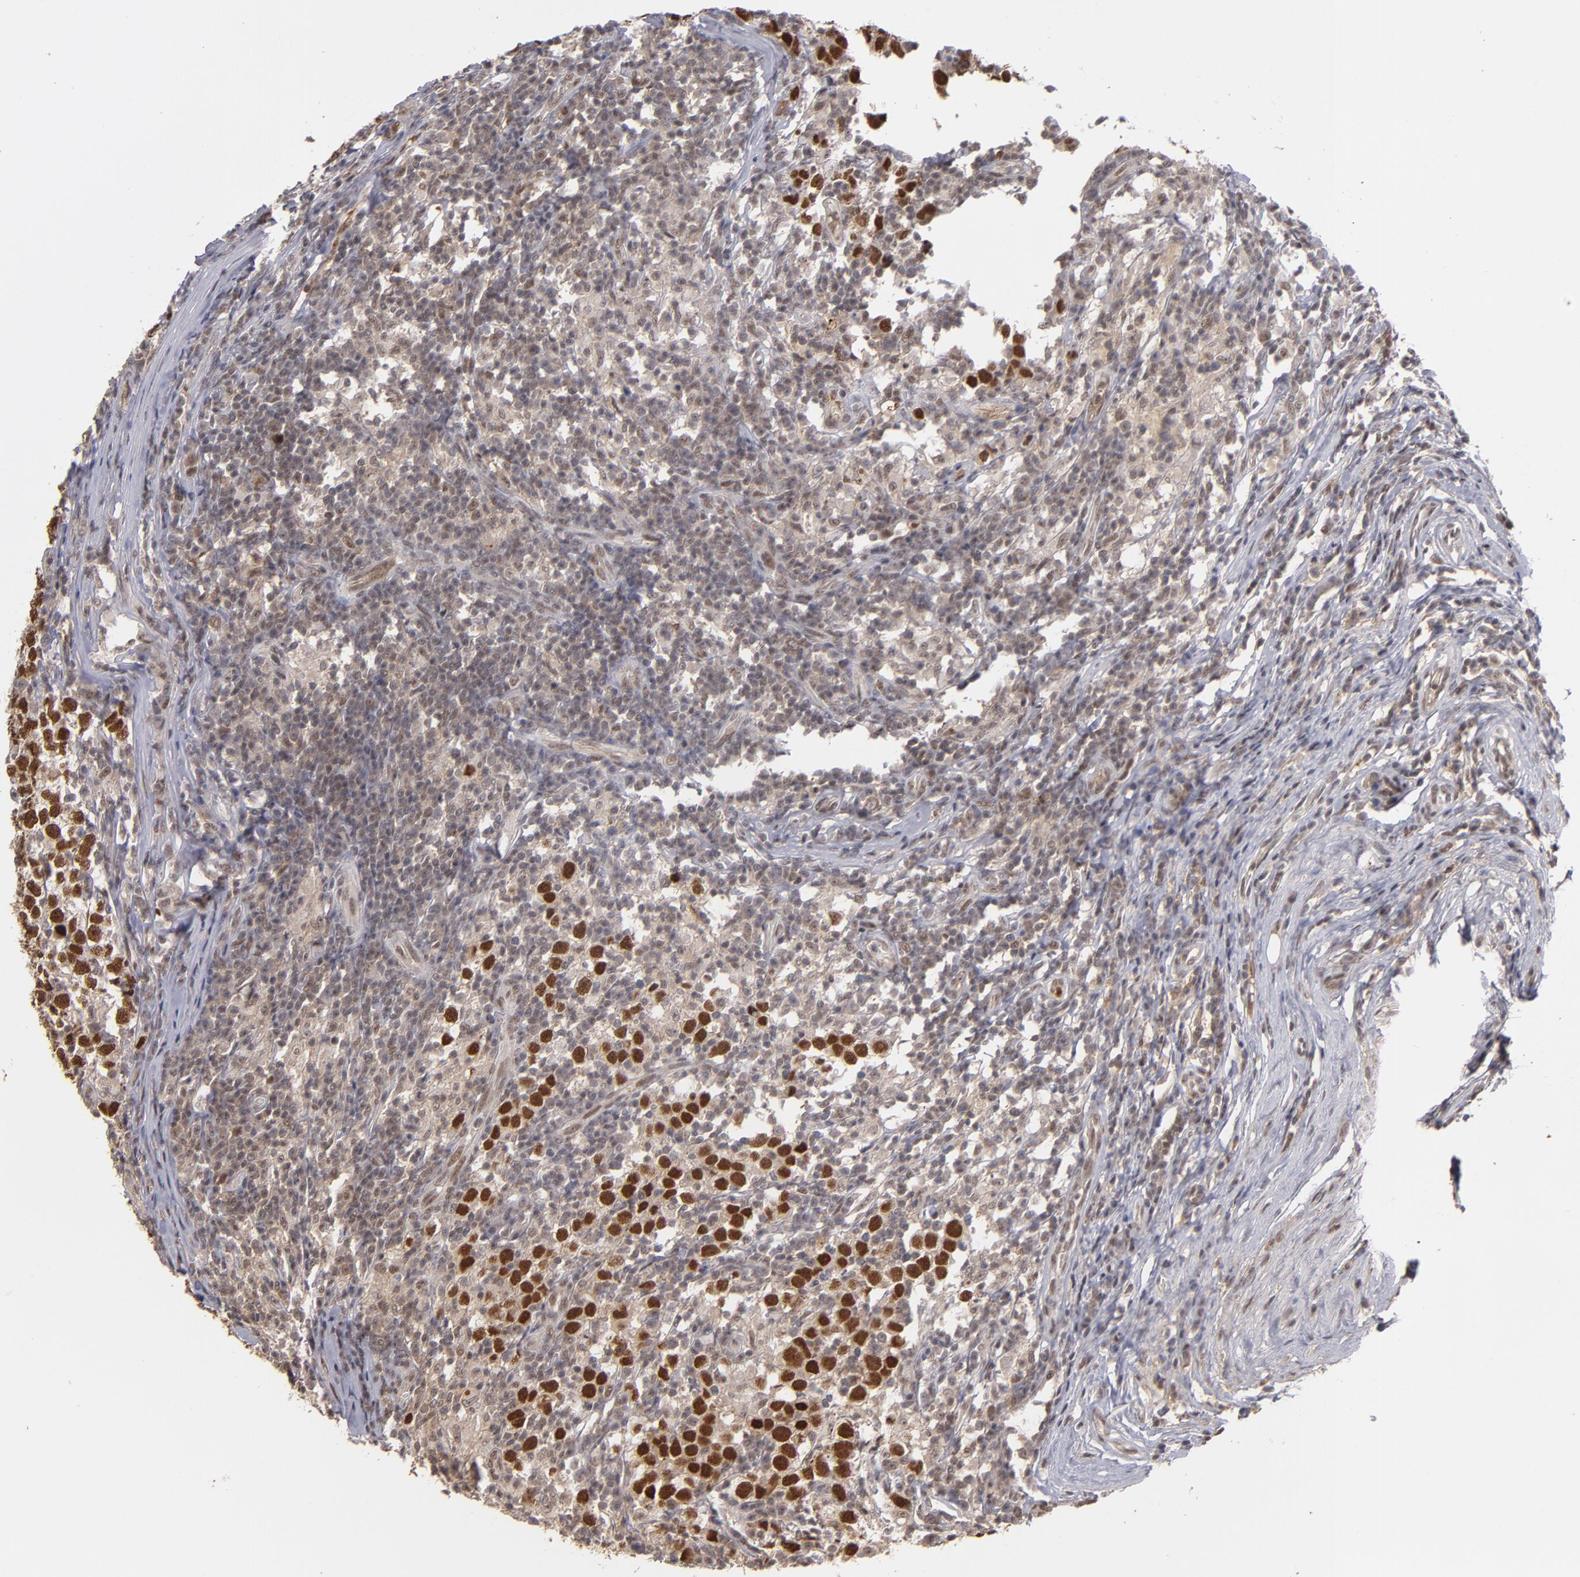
{"staining": {"intensity": "strong", "quantity": ">75%", "location": "nuclear"}, "tissue": "testis cancer", "cell_type": "Tumor cells", "image_type": "cancer", "snomed": [{"axis": "morphology", "description": "Seminoma, NOS"}, {"axis": "topography", "description": "Testis"}], "caption": "Testis cancer was stained to show a protein in brown. There is high levels of strong nuclear expression in approximately >75% of tumor cells. (DAB IHC with brightfield microscopy, high magnification).", "gene": "ZNF234", "patient": {"sex": "male", "age": 43}}